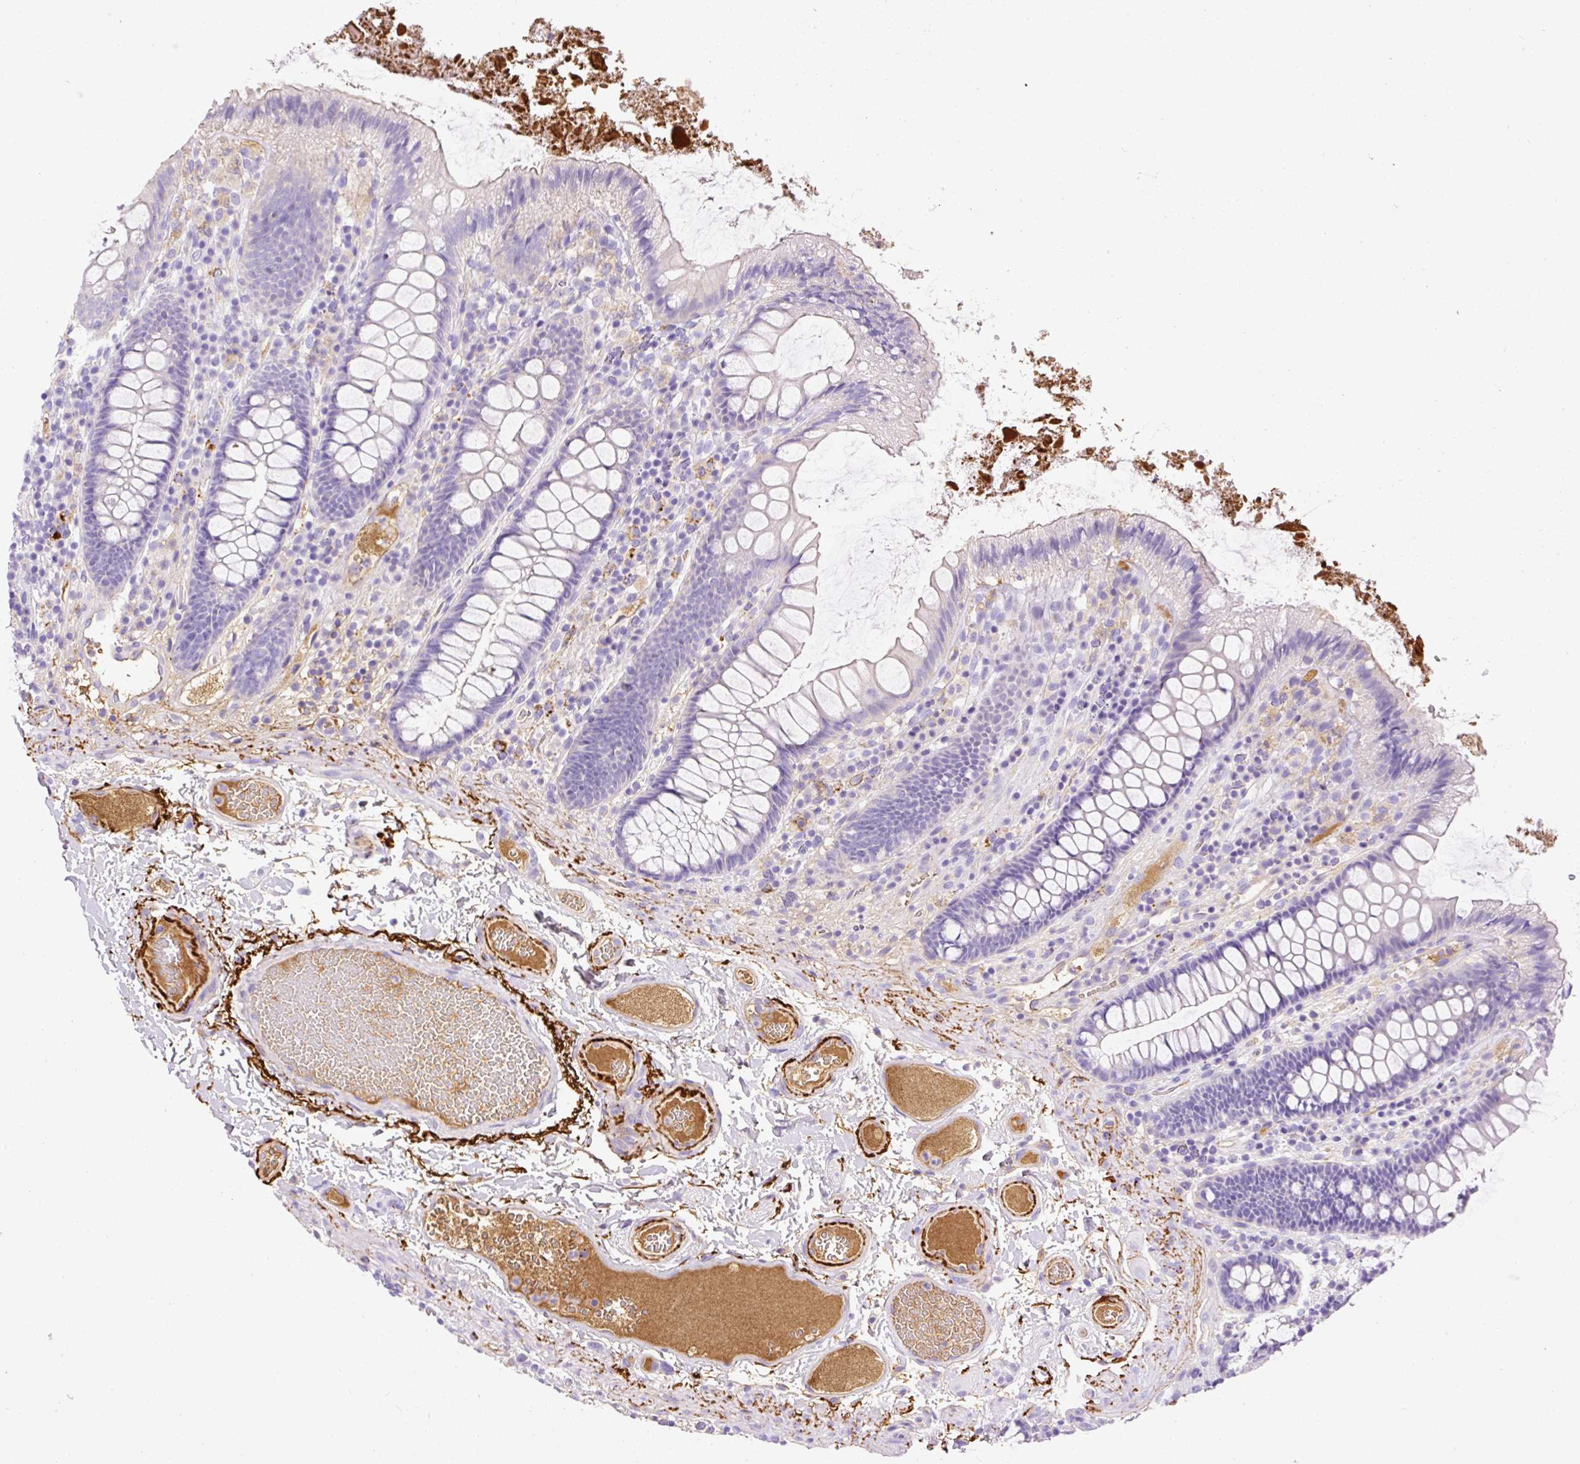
{"staining": {"intensity": "negative", "quantity": "none", "location": "none"}, "tissue": "colon", "cell_type": "Endothelial cells", "image_type": "normal", "snomed": [{"axis": "morphology", "description": "Normal tissue, NOS"}, {"axis": "topography", "description": "Colon"}], "caption": "Immunohistochemistry (IHC) micrograph of unremarkable colon: colon stained with DAB (3,3'-diaminobenzidine) reveals no significant protein positivity in endothelial cells.", "gene": "APCS", "patient": {"sex": "male", "age": 84}}